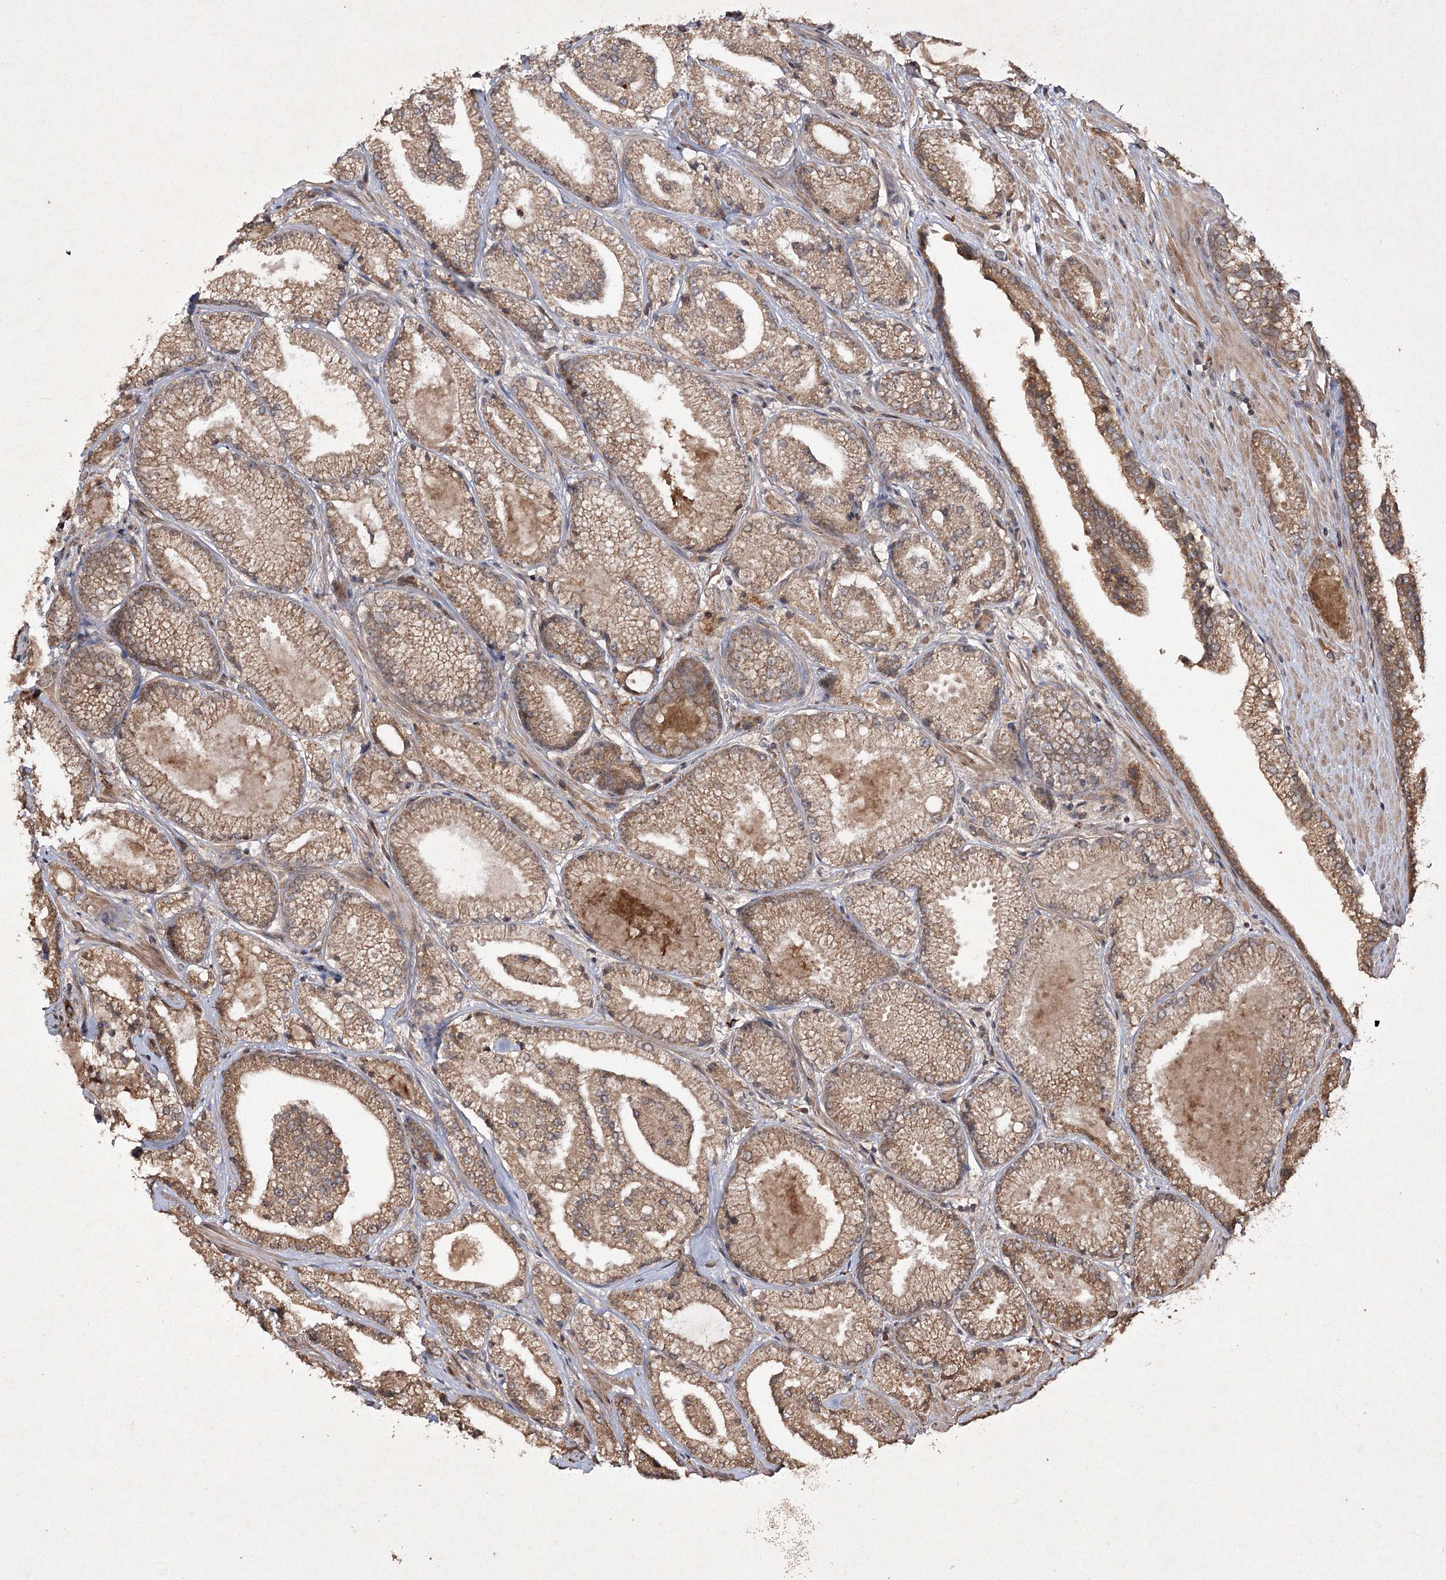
{"staining": {"intensity": "moderate", "quantity": ">75%", "location": "cytoplasmic/membranous"}, "tissue": "prostate cancer", "cell_type": "Tumor cells", "image_type": "cancer", "snomed": [{"axis": "morphology", "description": "Adenocarcinoma, High grade"}, {"axis": "topography", "description": "Prostate"}], "caption": "Moderate cytoplasmic/membranous protein expression is appreciated in approximately >75% of tumor cells in prostate cancer. The protein is stained brown, and the nuclei are stained in blue (DAB IHC with brightfield microscopy, high magnification).", "gene": "FANCL", "patient": {"sex": "male", "age": 73}}